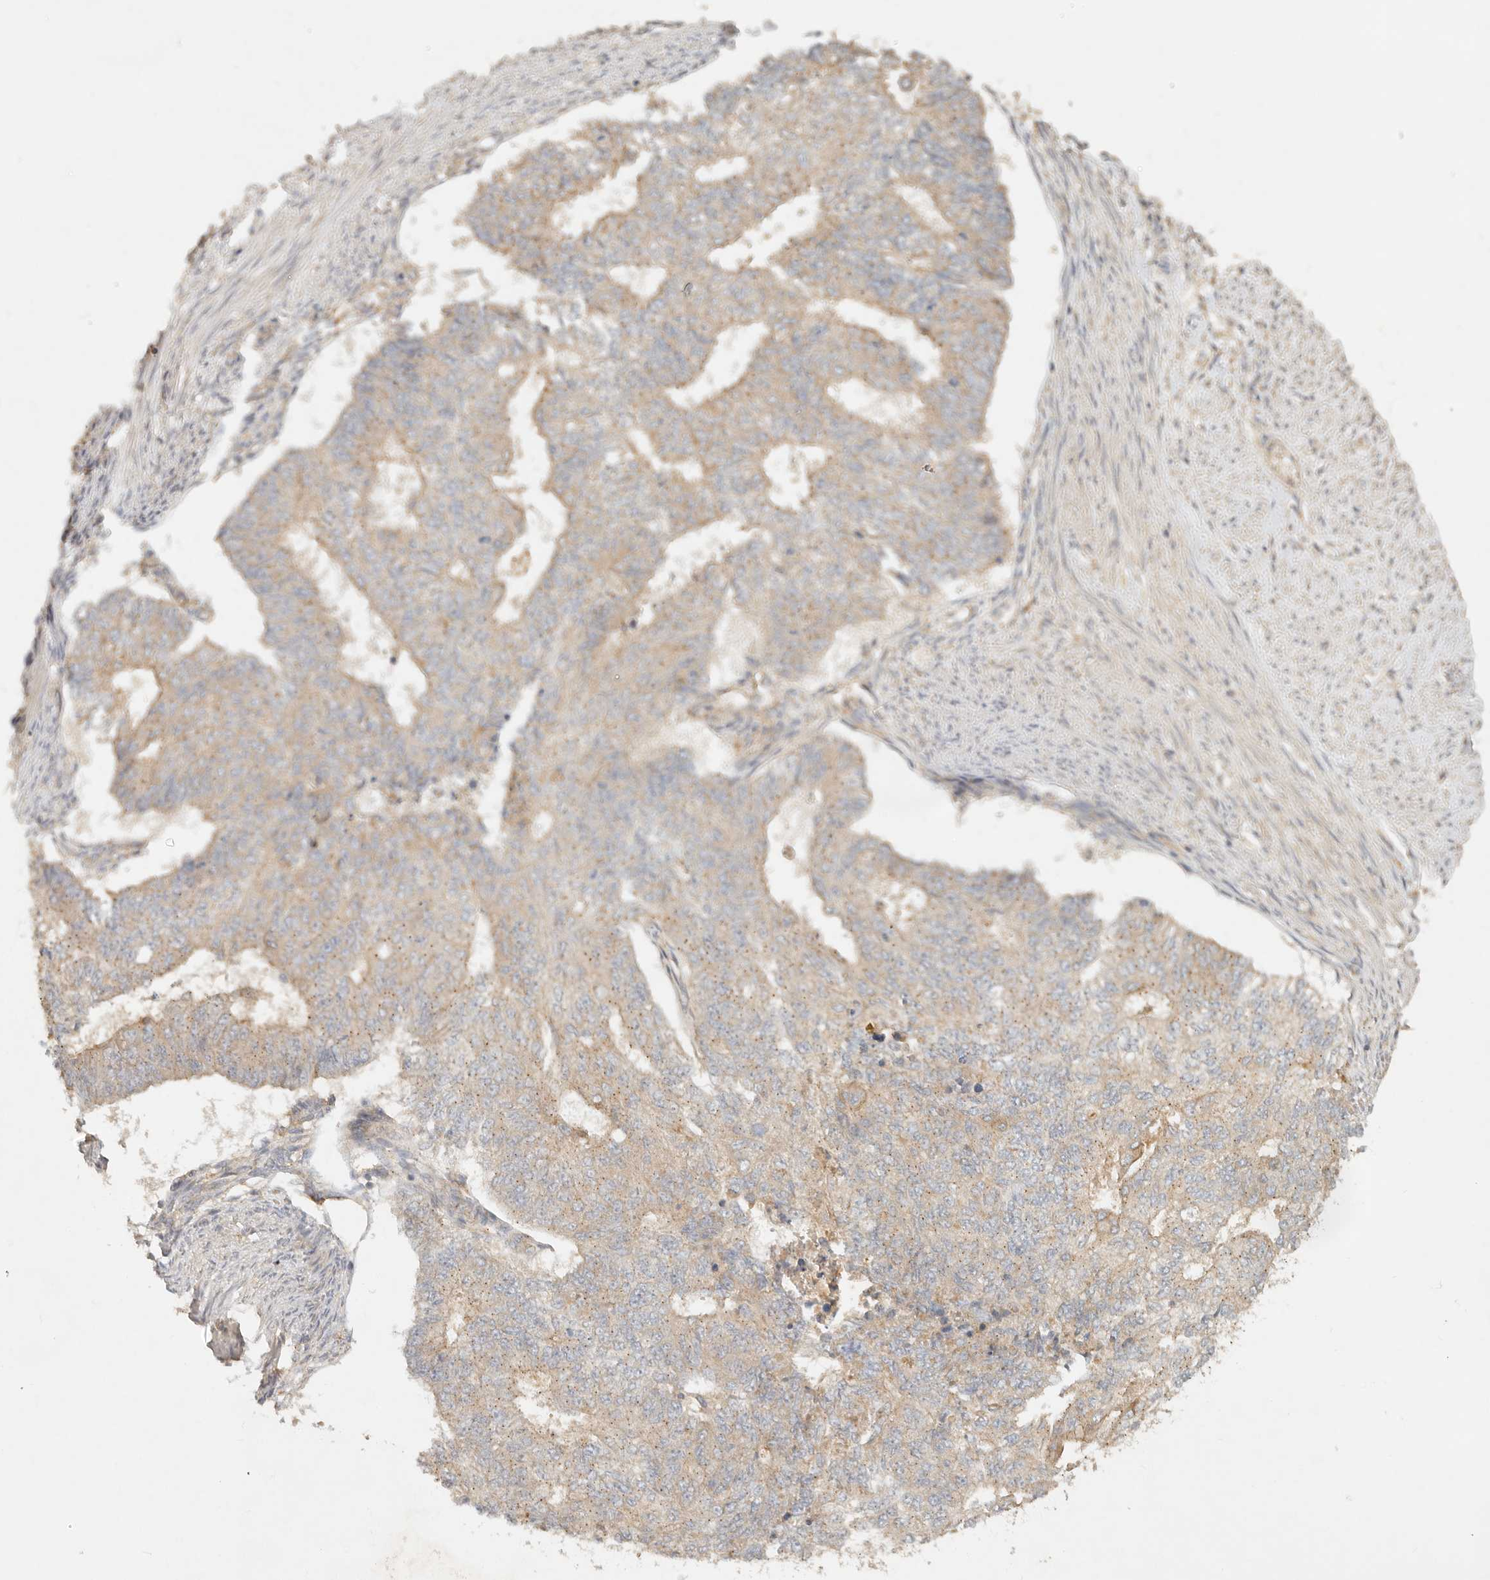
{"staining": {"intensity": "weak", "quantity": ">75%", "location": "cytoplasmic/membranous"}, "tissue": "endometrial cancer", "cell_type": "Tumor cells", "image_type": "cancer", "snomed": [{"axis": "morphology", "description": "Adenocarcinoma, NOS"}, {"axis": "topography", "description": "Endometrium"}], "caption": "Protein analysis of endometrial adenocarcinoma tissue demonstrates weak cytoplasmic/membranous positivity in about >75% of tumor cells.", "gene": "HECTD3", "patient": {"sex": "female", "age": 32}}